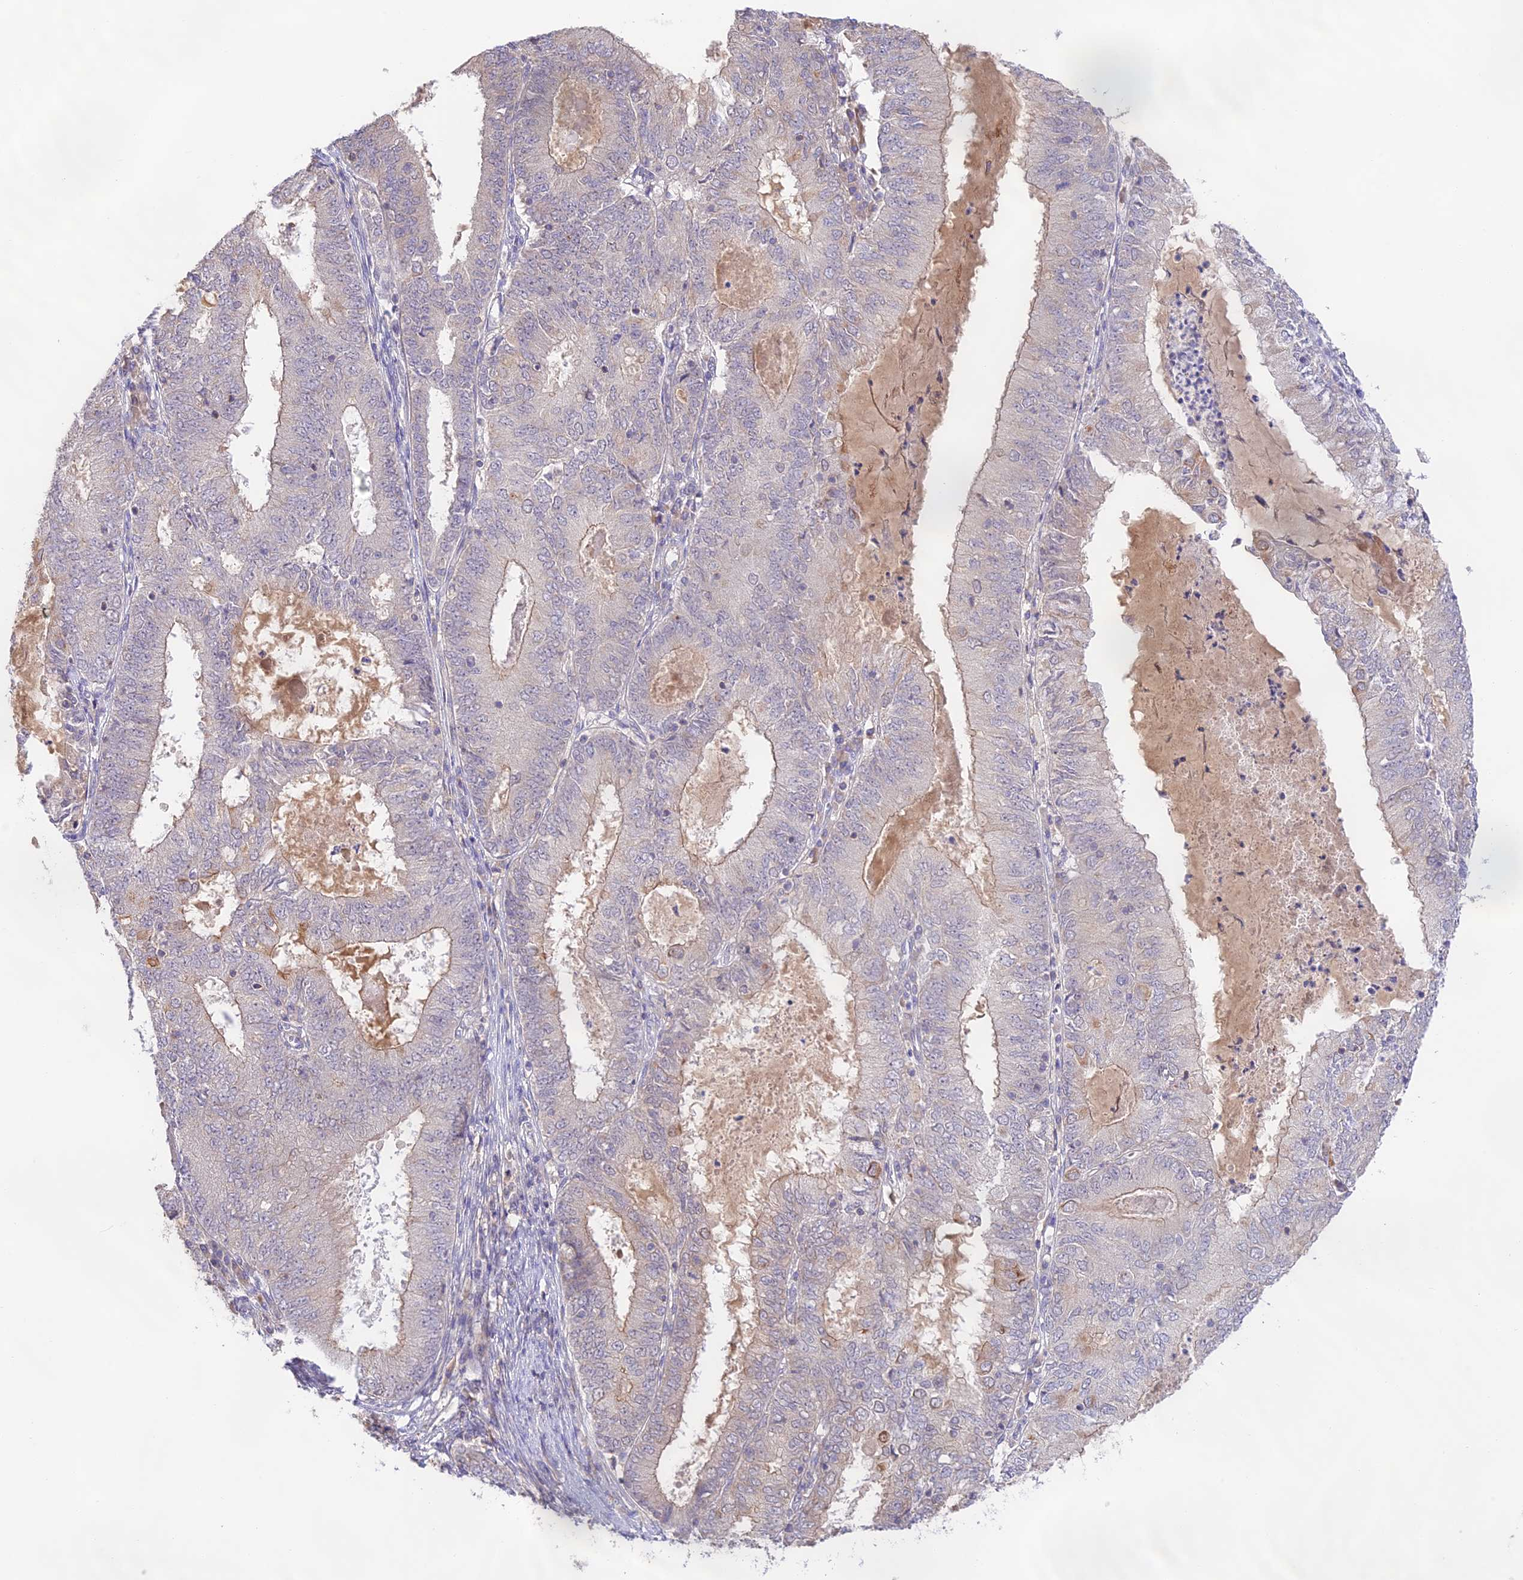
{"staining": {"intensity": "negative", "quantity": "none", "location": "none"}, "tissue": "endometrial cancer", "cell_type": "Tumor cells", "image_type": "cancer", "snomed": [{"axis": "morphology", "description": "Adenocarcinoma, NOS"}, {"axis": "topography", "description": "Endometrium"}], "caption": "An IHC image of endometrial cancer (adenocarcinoma) is shown. There is no staining in tumor cells of endometrial cancer (adenocarcinoma).", "gene": "CAMSAP3", "patient": {"sex": "female", "age": 57}}